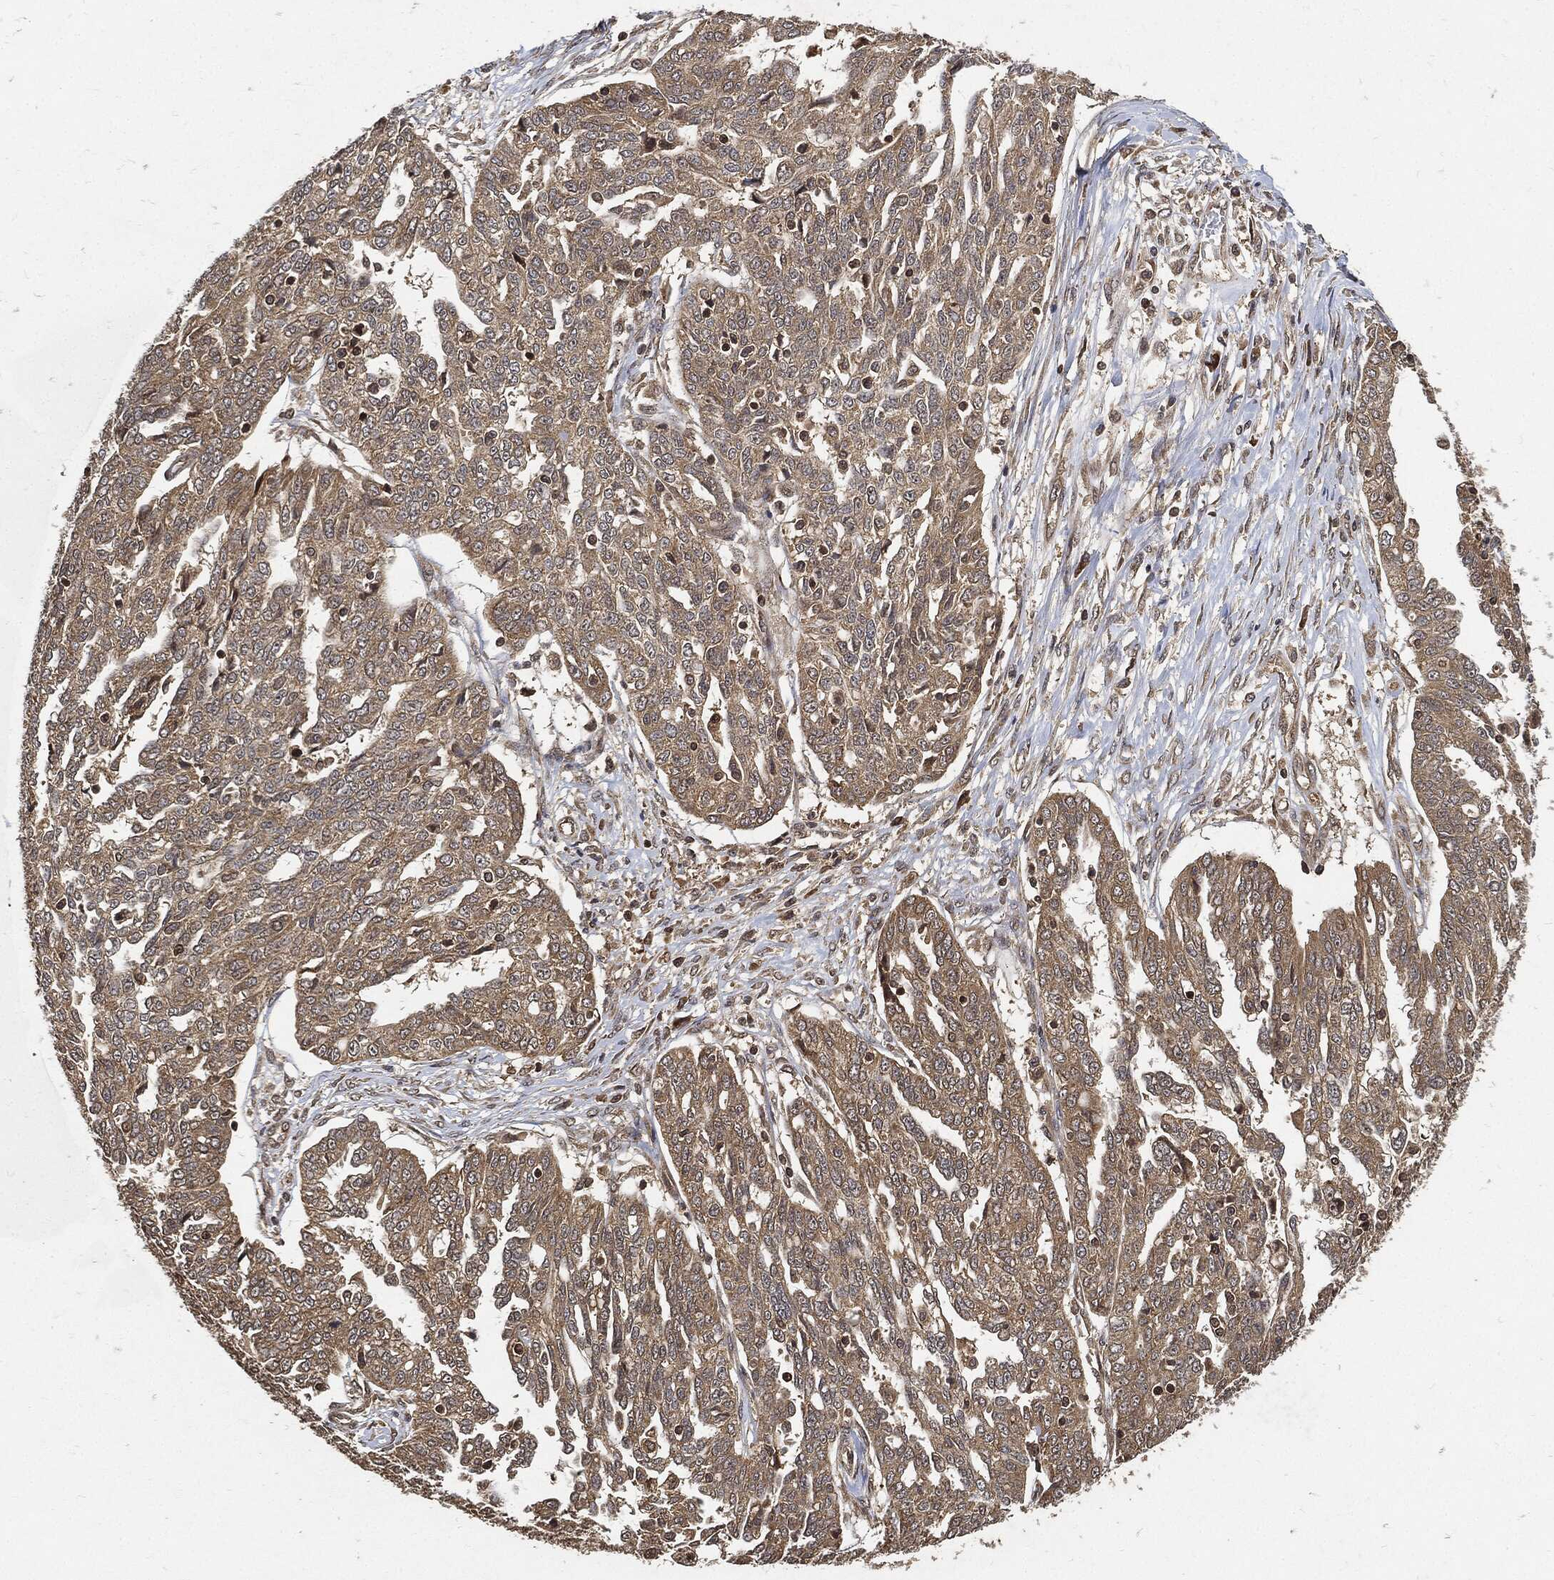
{"staining": {"intensity": "weak", "quantity": "25%-75%", "location": "cytoplasmic/membranous"}, "tissue": "ovarian cancer", "cell_type": "Tumor cells", "image_type": "cancer", "snomed": [{"axis": "morphology", "description": "Cystadenocarcinoma, serous, NOS"}, {"axis": "topography", "description": "Ovary"}], "caption": "An image of human ovarian cancer stained for a protein displays weak cytoplasmic/membranous brown staining in tumor cells.", "gene": "ZNF226", "patient": {"sex": "female", "age": 67}}